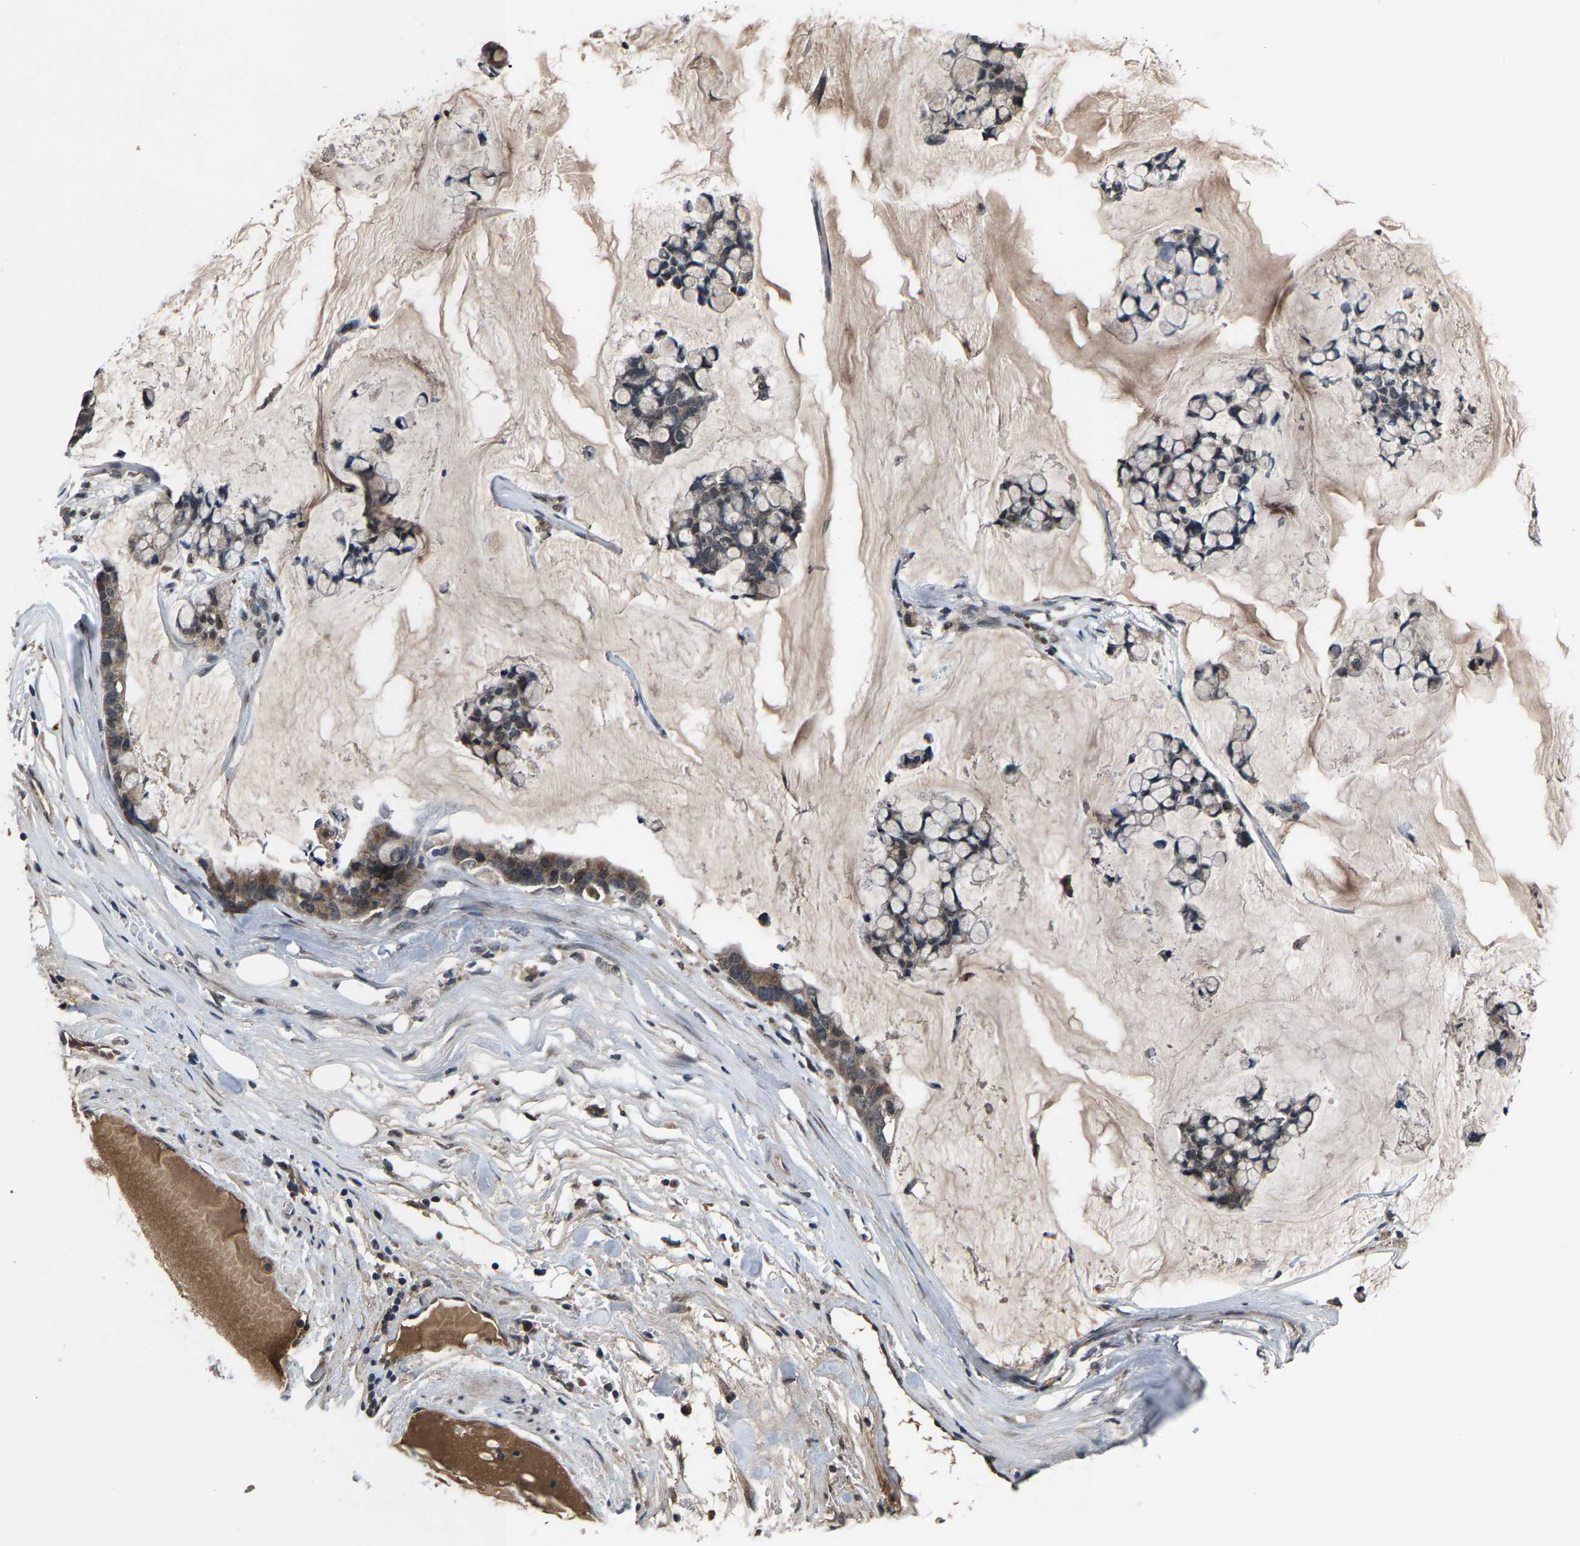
{"staining": {"intensity": "moderate", "quantity": ">75%", "location": "cytoplasmic/membranous"}, "tissue": "stomach cancer", "cell_type": "Tumor cells", "image_type": "cancer", "snomed": [{"axis": "morphology", "description": "Adenocarcinoma, NOS"}, {"axis": "topography", "description": "Stomach, lower"}], "caption": "Stomach cancer stained for a protein (brown) reveals moderate cytoplasmic/membranous positive expression in approximately >75% of tumor cells.", "gene": "HUWE1", "patient": {"sex": "male", "age": 84}}